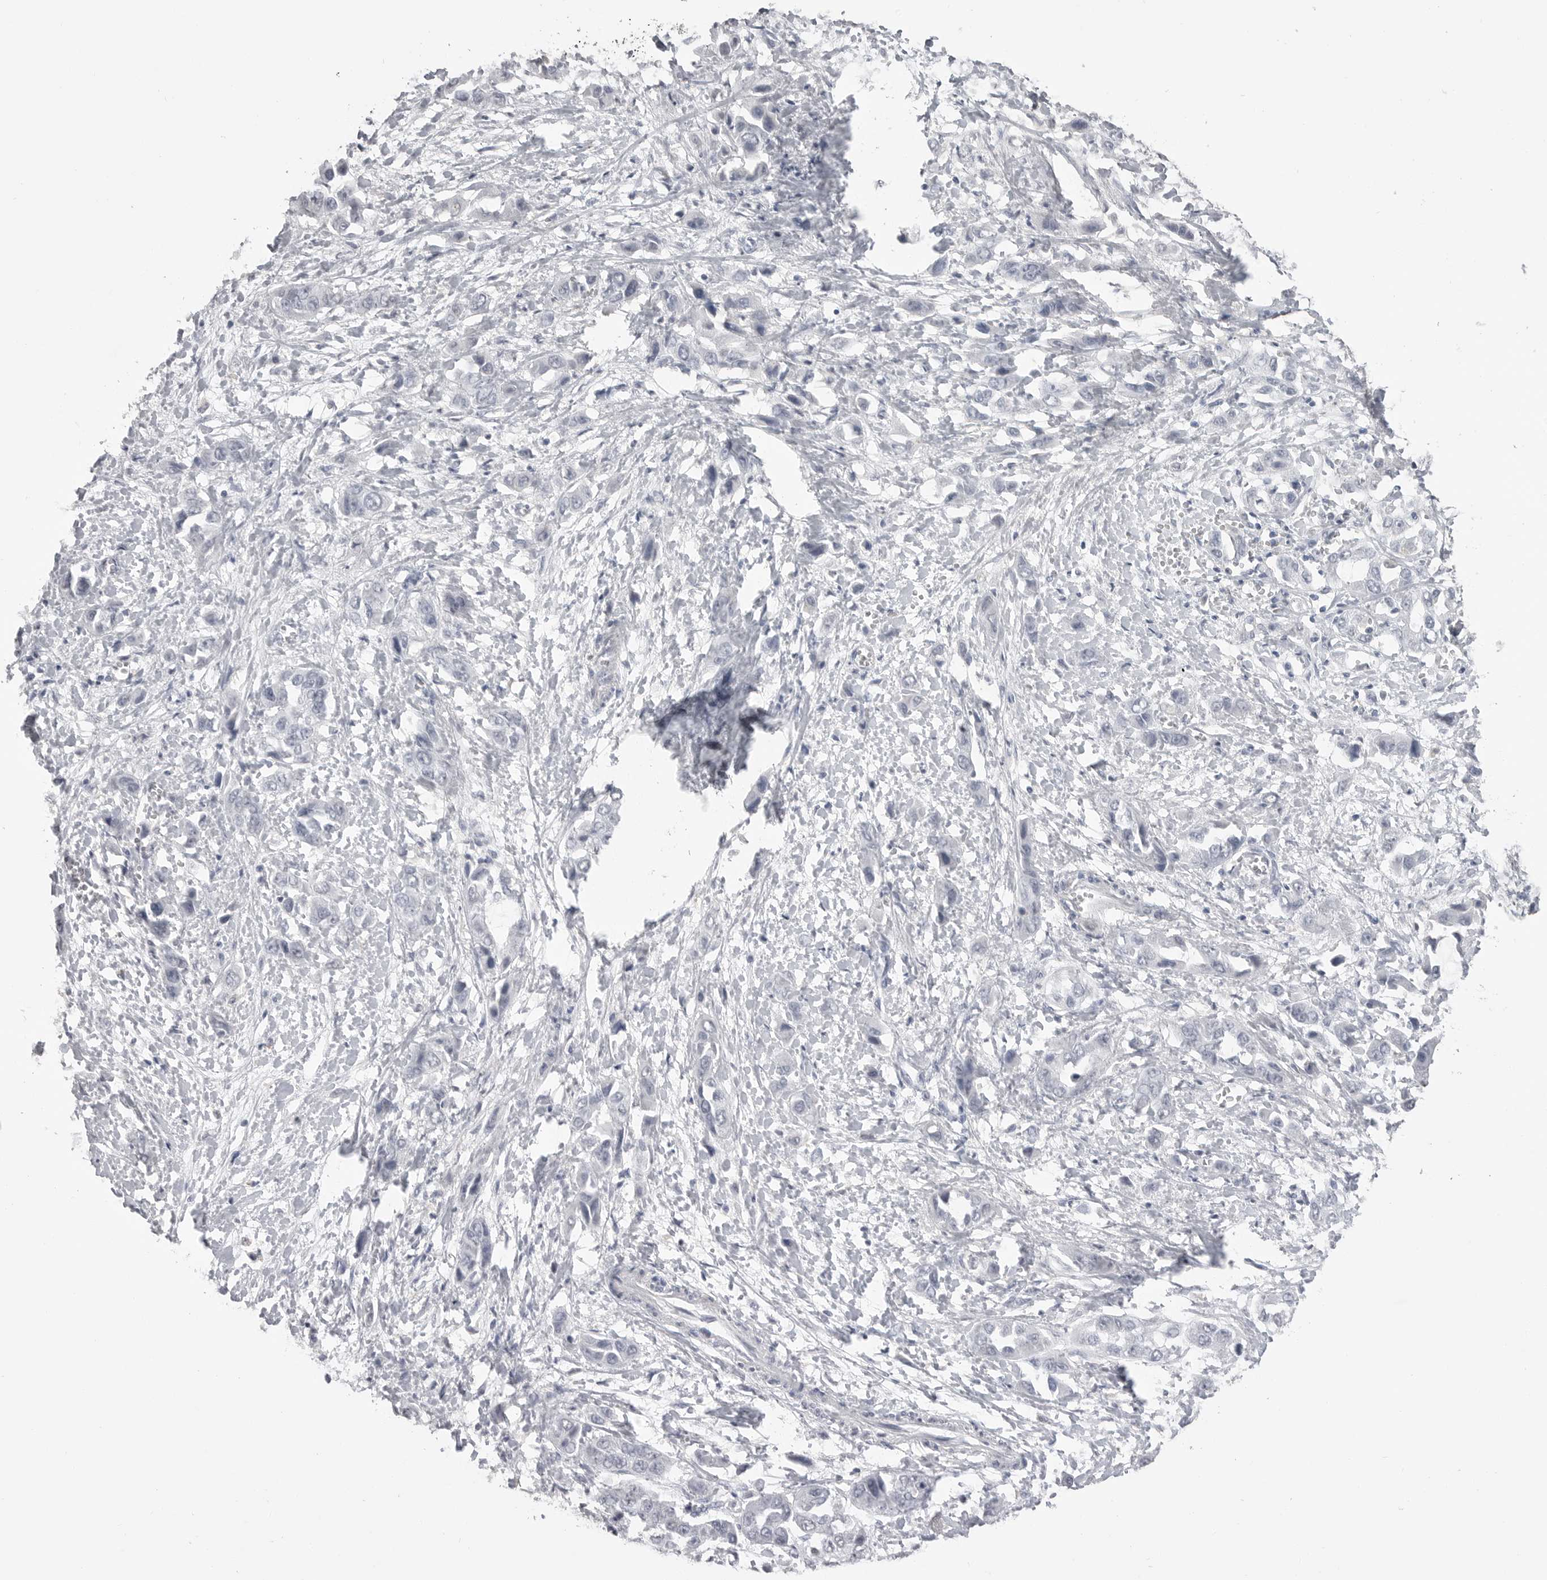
{"staining": {"intensity": "negative", "quantity": "none", "location": "none"}, "tissue": "liver cancer", "cell_type": "Tumor cells", "image_type": "cancer", "snomed": [{"axis": "morphology", "description": "Cholangiocarcinoma"}, {"axis": "topography", "description": "Liver"}], "caption": "High magnification brightfield microscopy of liver cholangiocarcinoma stained with DAB (brown) and counterstained with hematoxylin (blue): tumor cells show no significant staining.", "gene": "ICAM5", "patient": {"sex": "female", "age": 52}}